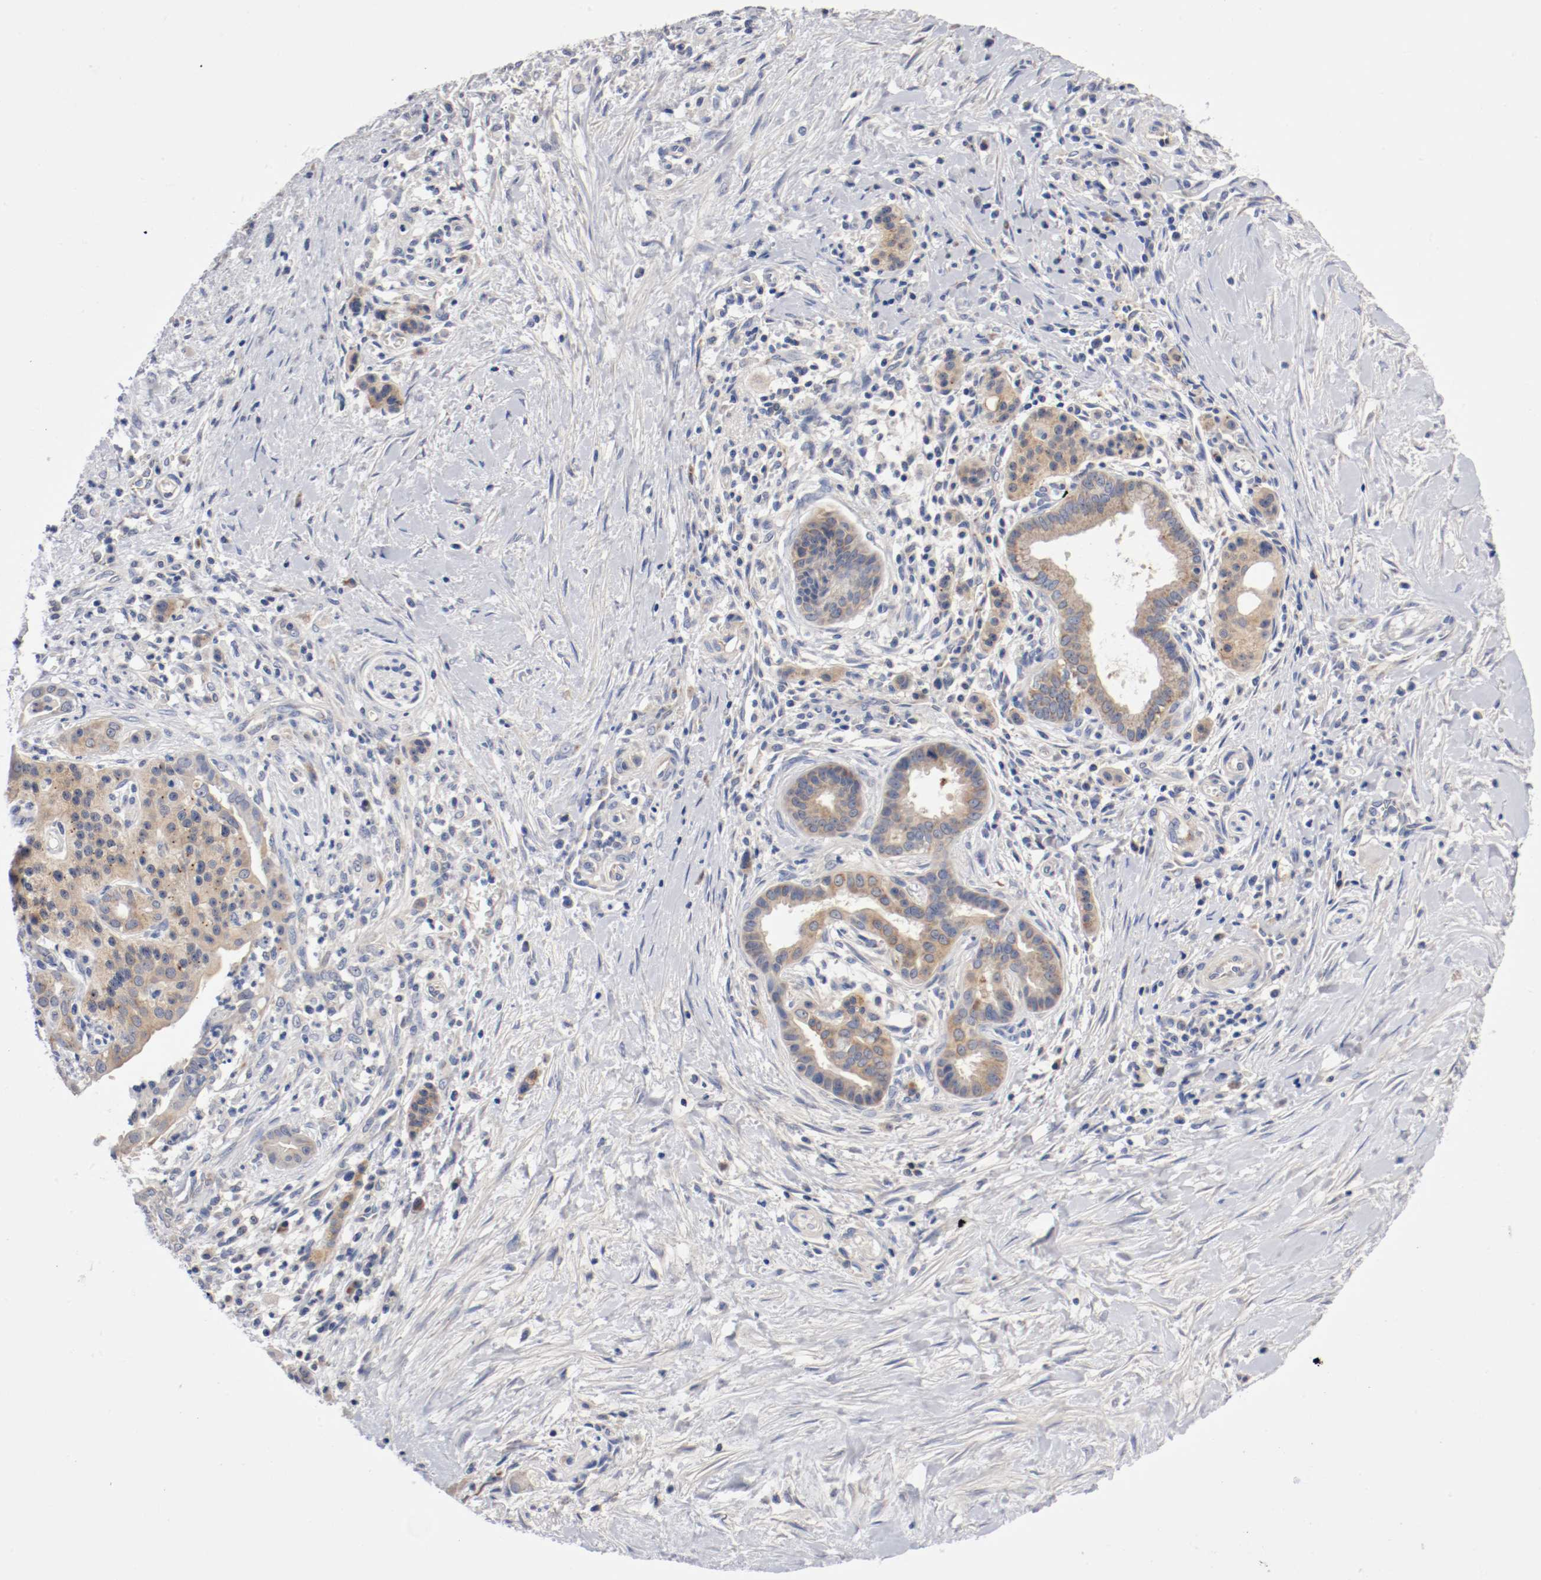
{"staining": {"intensity": "weak", "quantity": "25%-75%", "location": "cytoplasmic/membranous"}, "tissue": "pancreatic cancer", "cell_type": "Tumor cells", "image_type": "cancer", "snomed": [{"axis": "morphology", "description": "Adenocarcinoma, NOS"}, {"axis": "topography", "description": "Pancreas"}], "caption": "The immunohistochemical stain labels weak cytoplasmic/membranous expression in tumor cells of adenocarcinoma (pancreatic) tissue.", "gene": "PCSK6", "patient": {"sex": "male", "age": 59}}